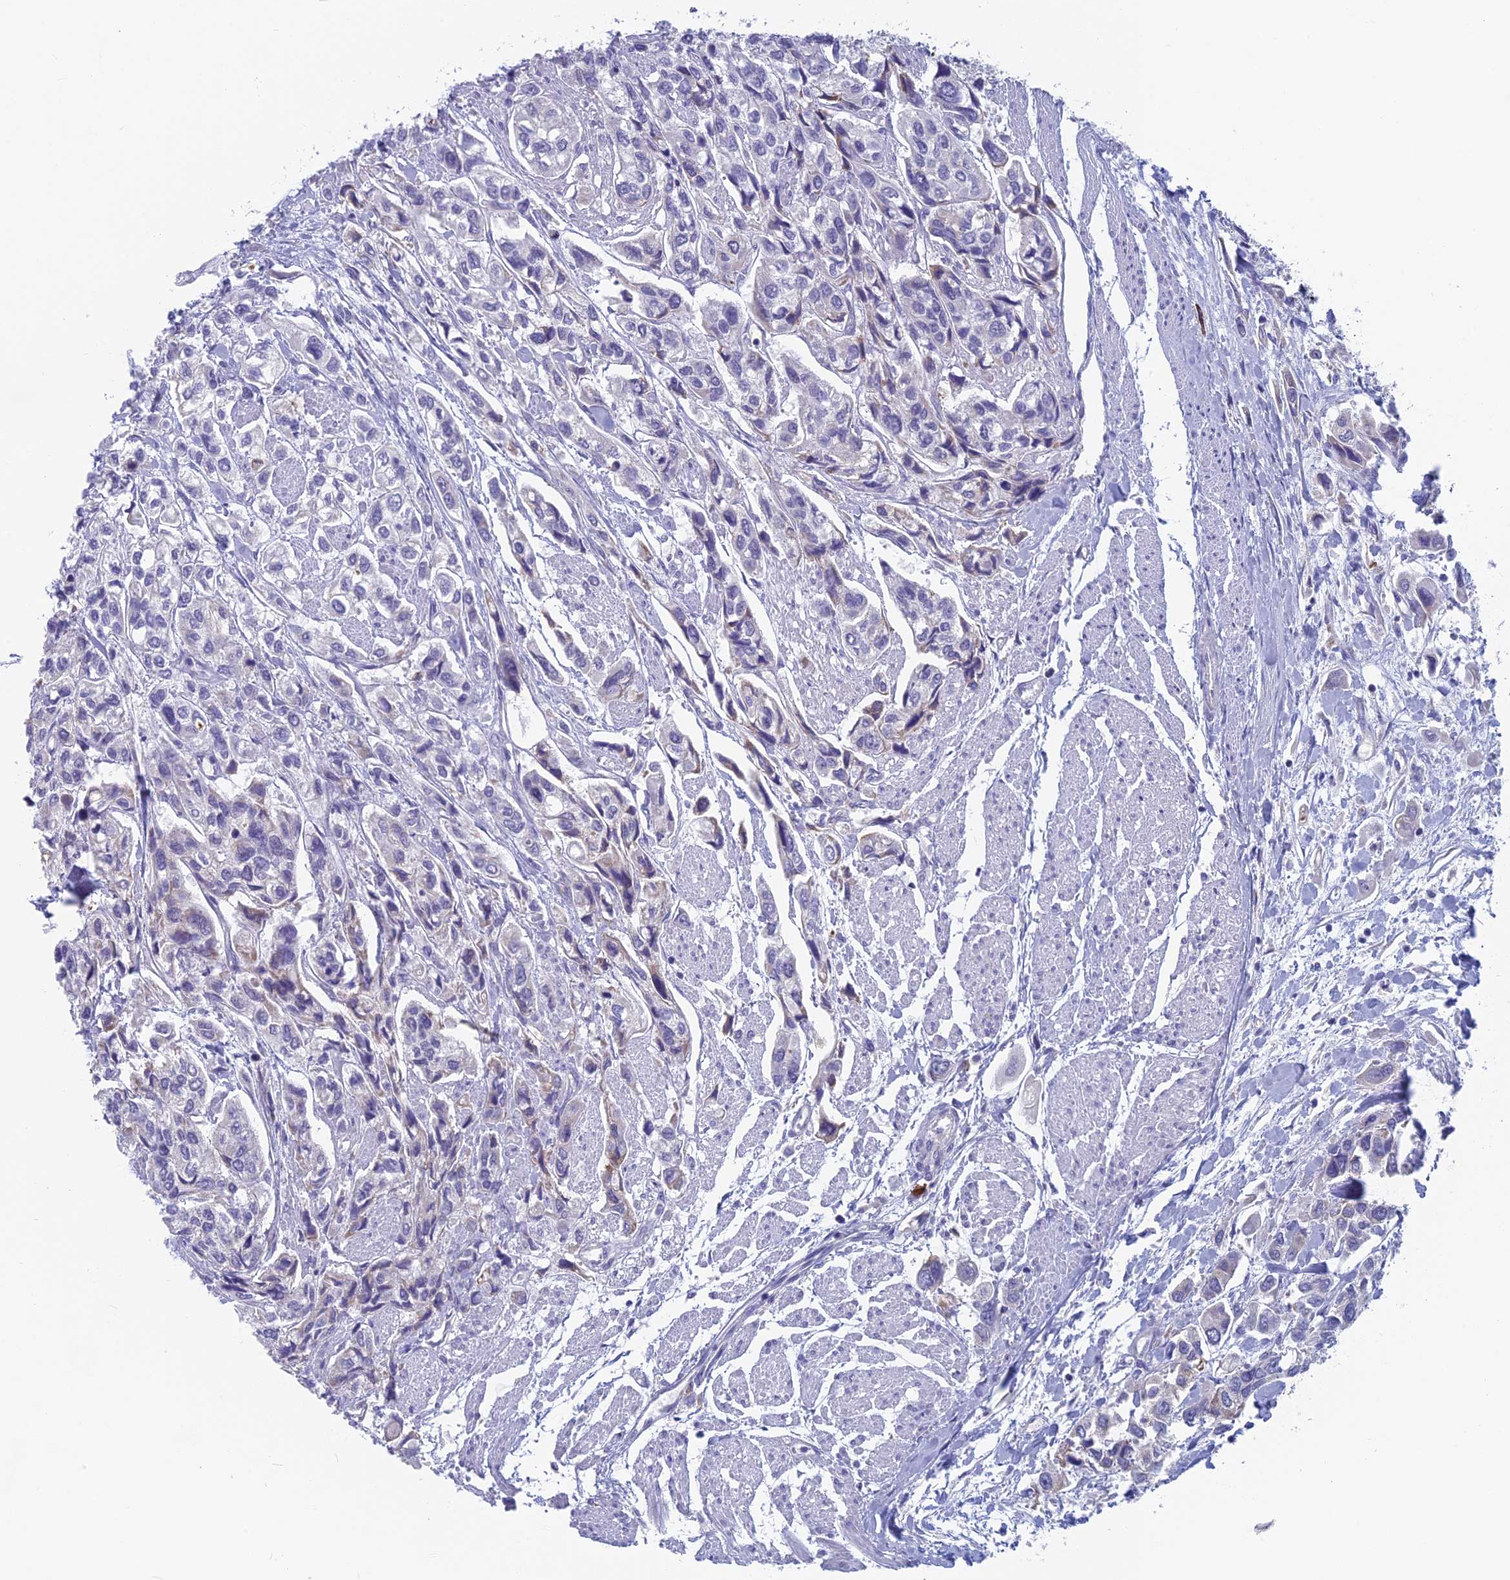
{"staining": {"intensity": "negative", "quantity": "none", "location": "none"}, "tissue": "urothelial cancer", "cell_type": "Tumor cells", "image_type": "cancer", "snomed": [{"axis": "morphology", "description": "Urothelial carcinoma, High grade"}, {"axis": "topography", "description": "Urinary bladder"}], "caption": "Immunohistochemical staining of human urothelial cancer reveals no significant expression in tumor cells.", "gene": "MRI1", "patient": {"sex": "male", "age": 67}}